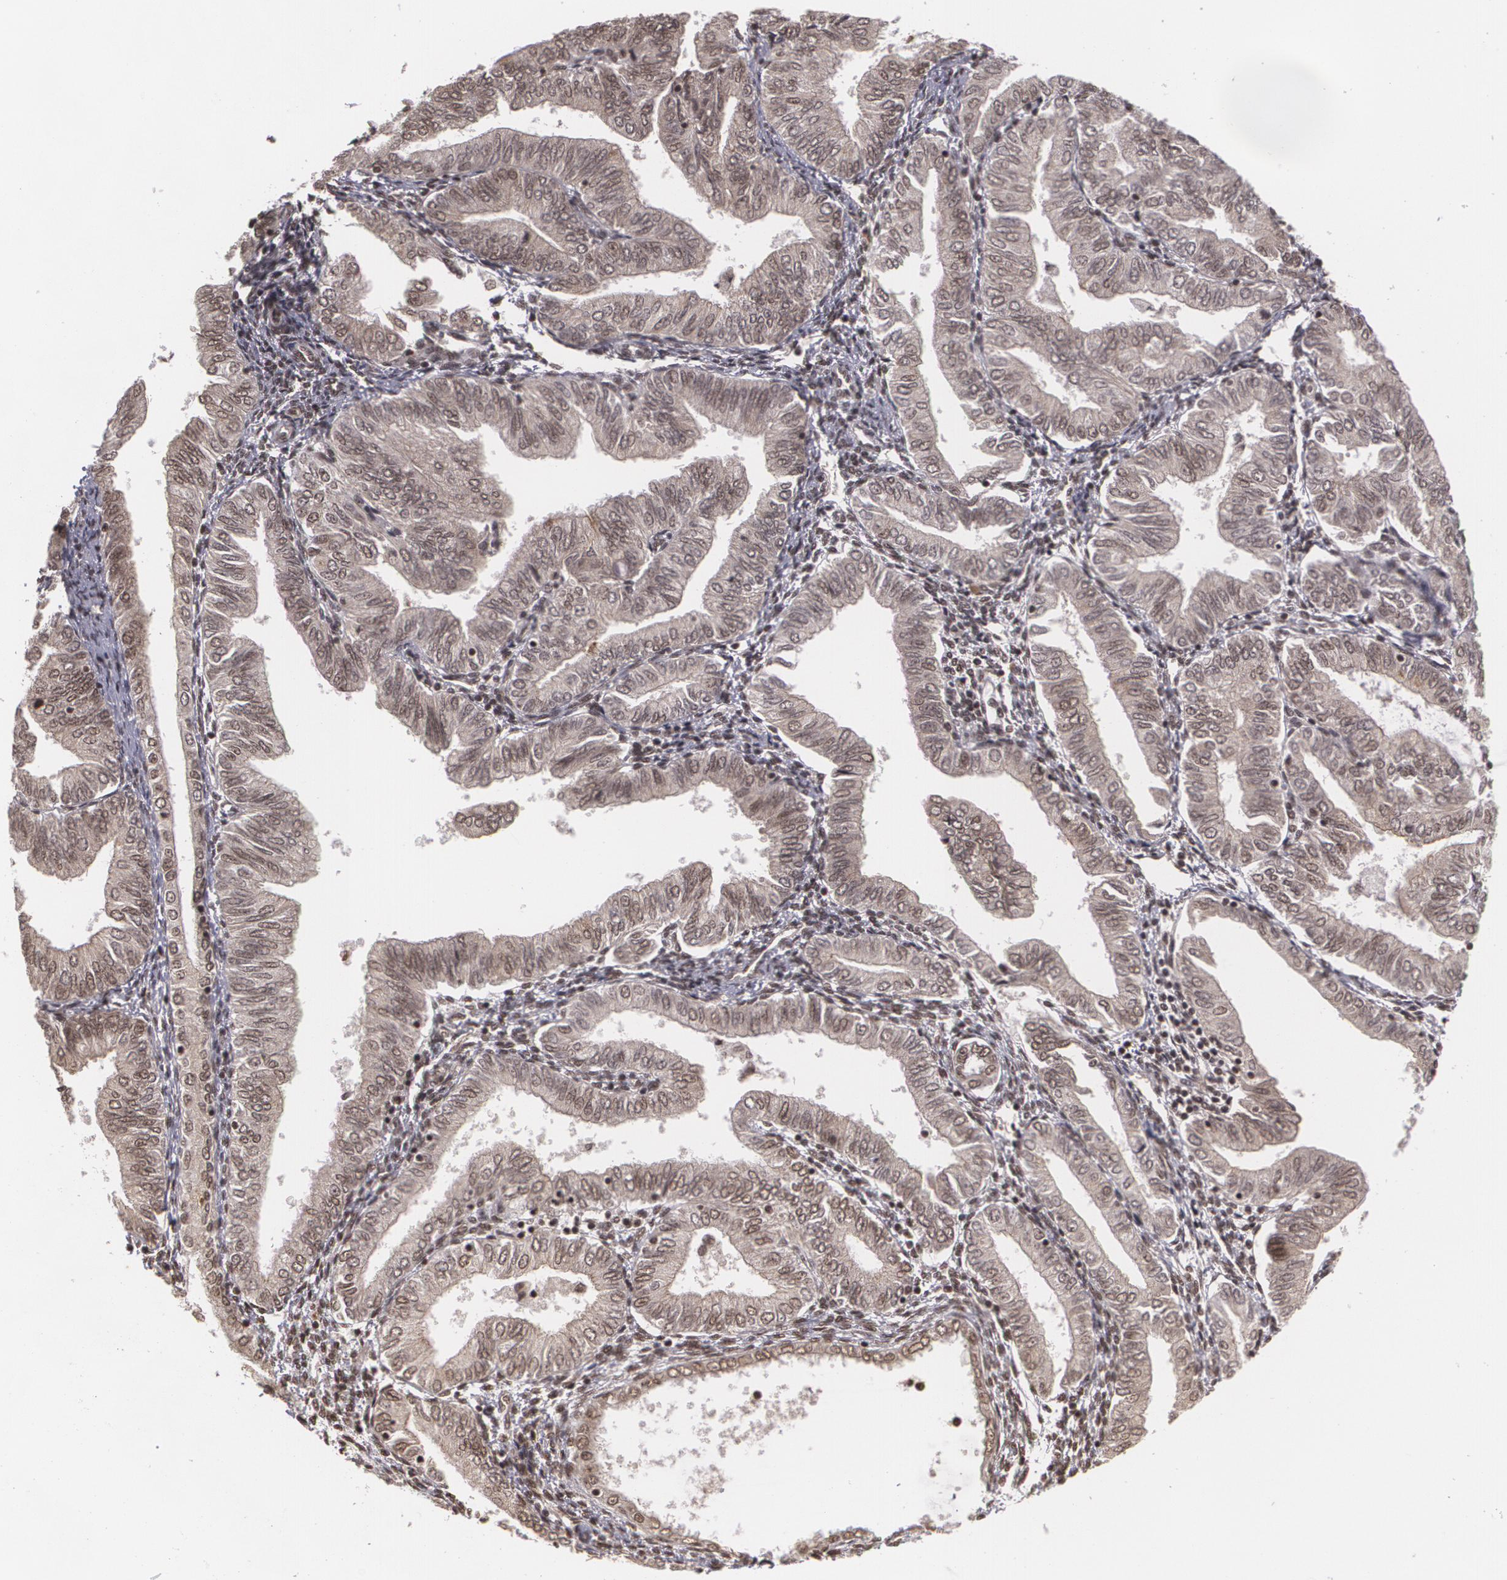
{"staining": {"intensity": "moderate", "quantity": ">75%", "location": "cytoplasmic/membranous,nuclear"}, "tissue": "endometrial cancer", "cell_type": "Tumor cells", "image_type": "cancer", "snomed": [{"axis": "morphology", "description": "Adenocarcinoma, NOS"}, {"axis": "topography", "description": "Endometrium"}], "caption": "A micrograph showing moderate cytoplasmic/membranous and nuclear positivity in approximately >75% of tumor cells in endometrial cancer (adenocarcinoma), as visualized by brown immunohistochemical staining.", "gene": "RXRB", "patient": {"sex": "female", "age": 51}}